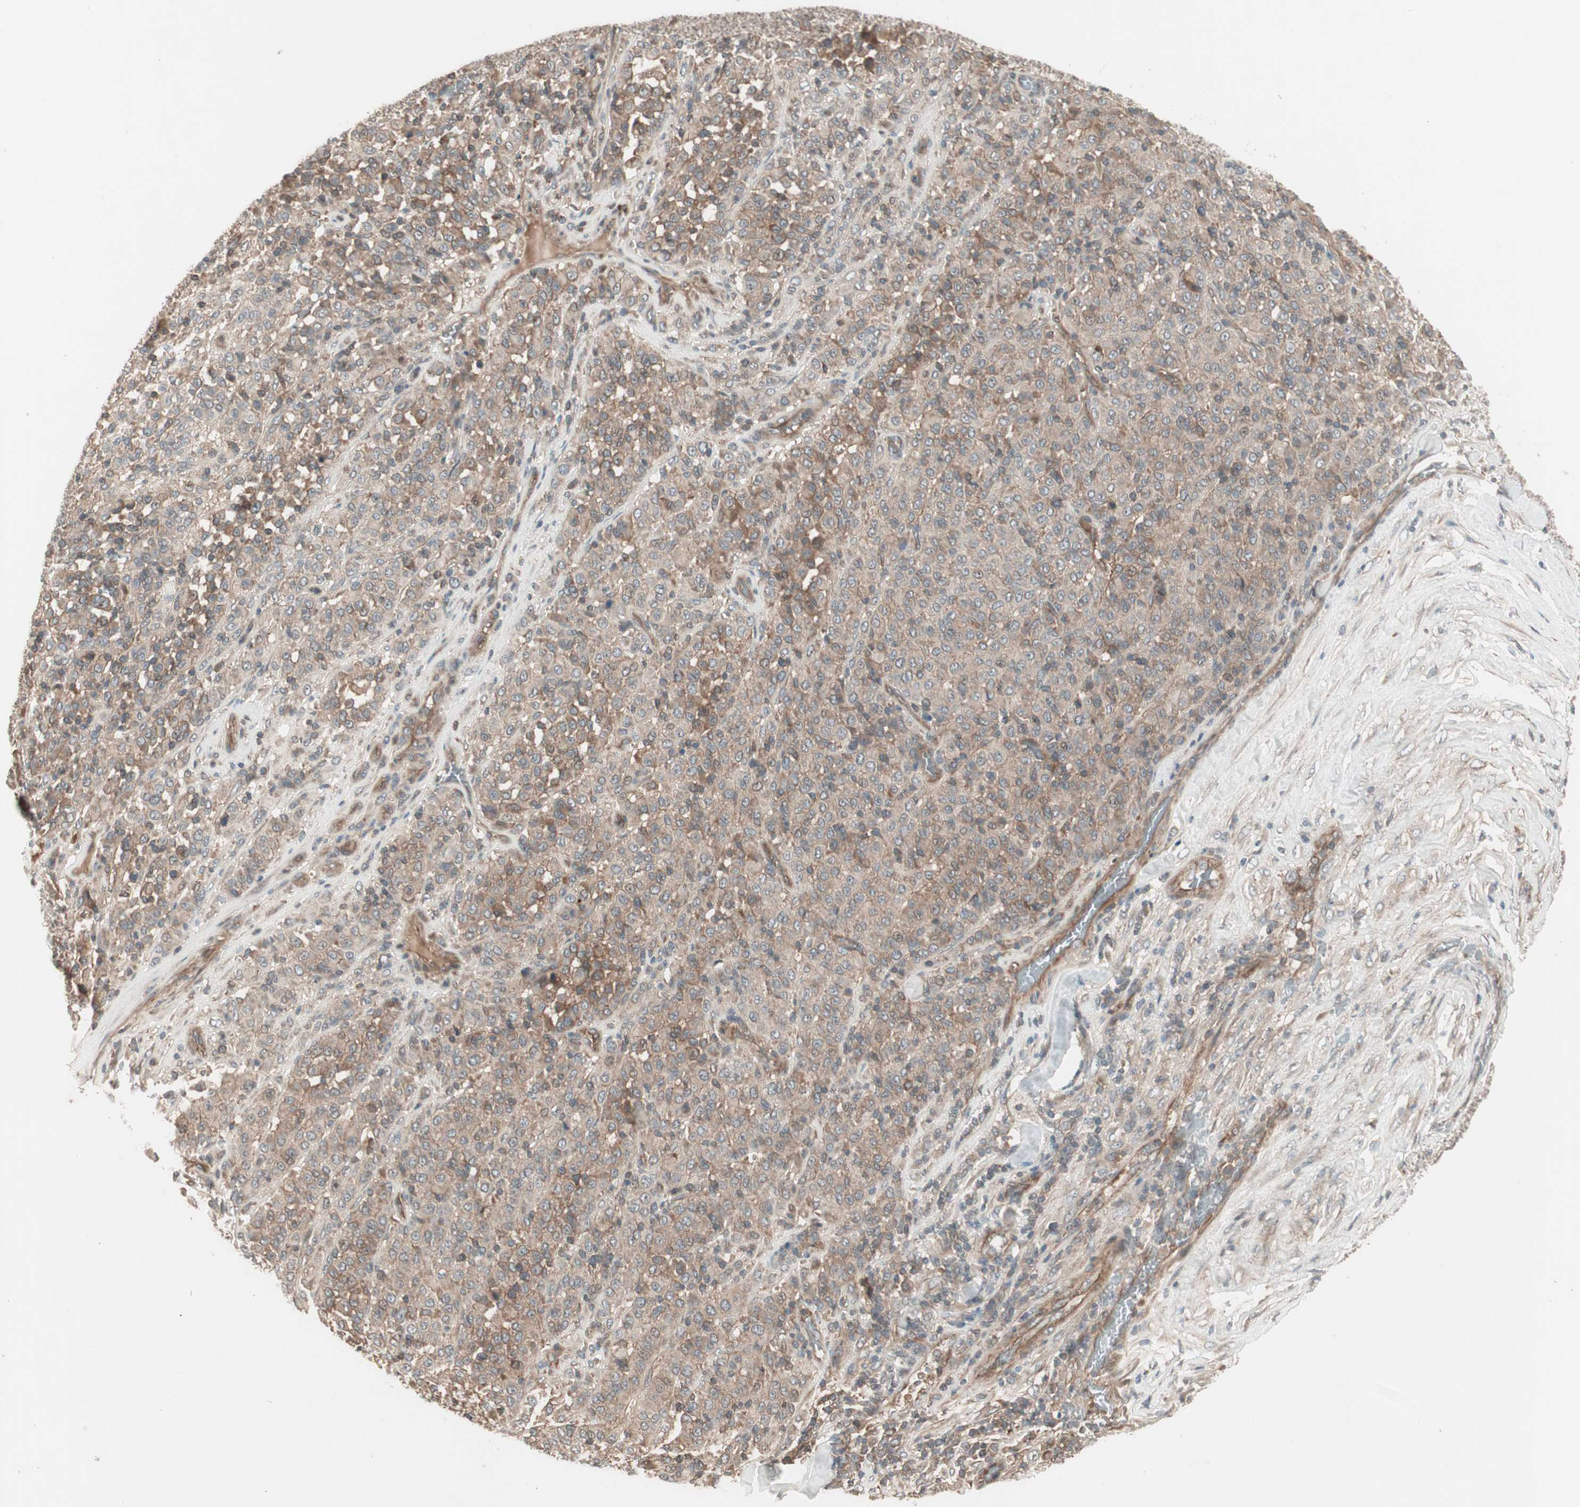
{"staining": {"intensity": "moderate", "quantity": ">75%", "location": "cytoplasmic/membranous"}, "tissue": "melanoma", "cell_type": "Tumor cells", "image_type": "cancer", "snomed": [{"axis": "morphology", "description": "Malignant melanoma, Metastatic site"}, {"axis": "topography", "description": "Pancreas"}], "caption": "The immunohistochemical stain labels moderate cytoplasmic/membranous positivity in tumor cells of melanoma tissue.", "gene": "TFPI", "patient": {"sex": "female", "age": 30}}